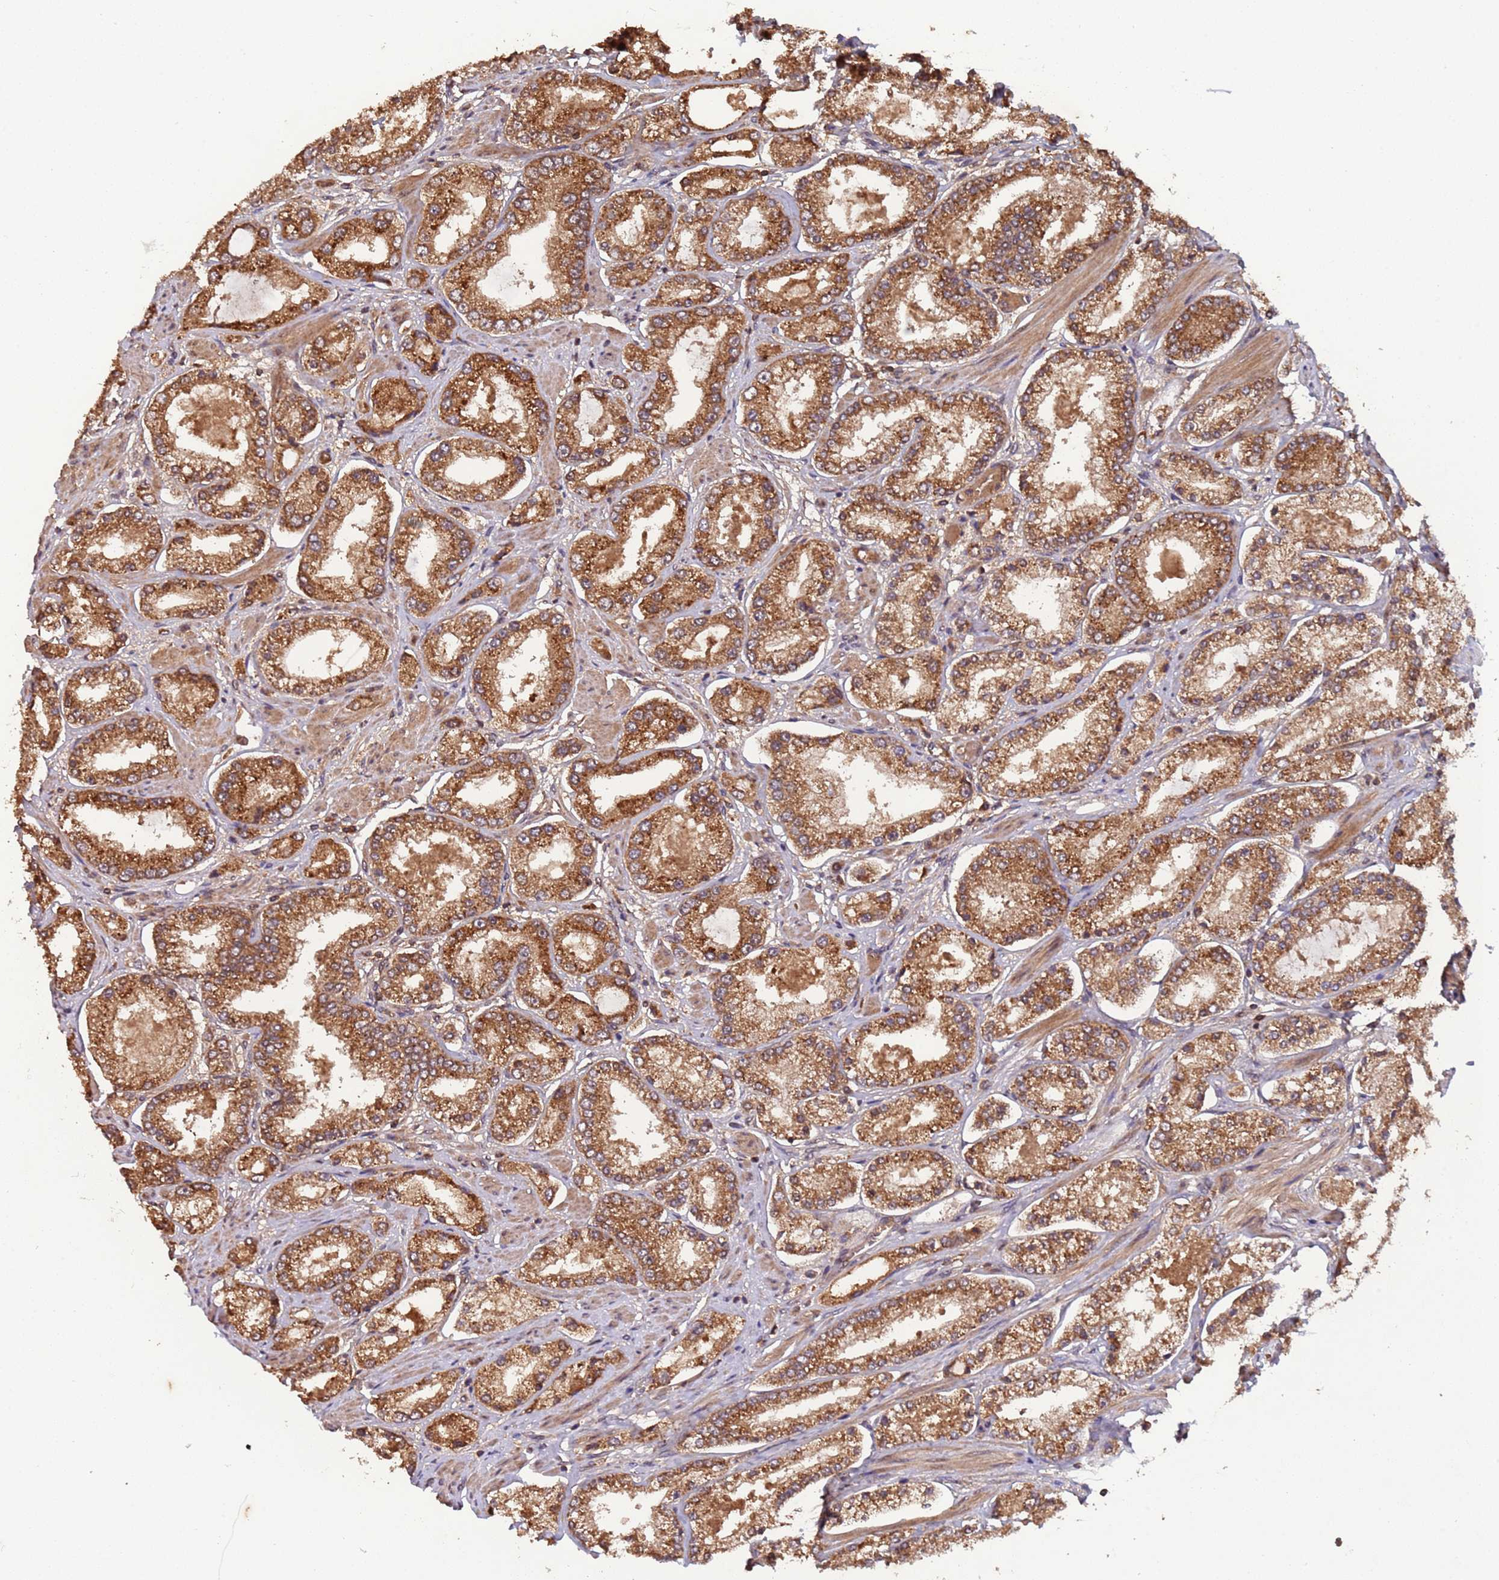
{"staining": {"intensity": "strong", "quantity": ">75%", "location": "cytoplasmic/membranous"}, "tissue": "prostate cancer", "cell_type": "Tumor cells", "image_type": "cancer", "snomed": [{"axis": "morphology", "description": "Adenocarcinoma, High grade"}, {"axis": "topography", "description": "Prostate"}], "caption": "Brown immunohistochemical staining in human prostate cancer (adenocarcinoma (high-grade)) demonstrates strong cytoplasmic/membranous positivity in approximately >75% of tumor cells.", "gene": "ERI1", "patient": {"sex": "male", "age": 69}}